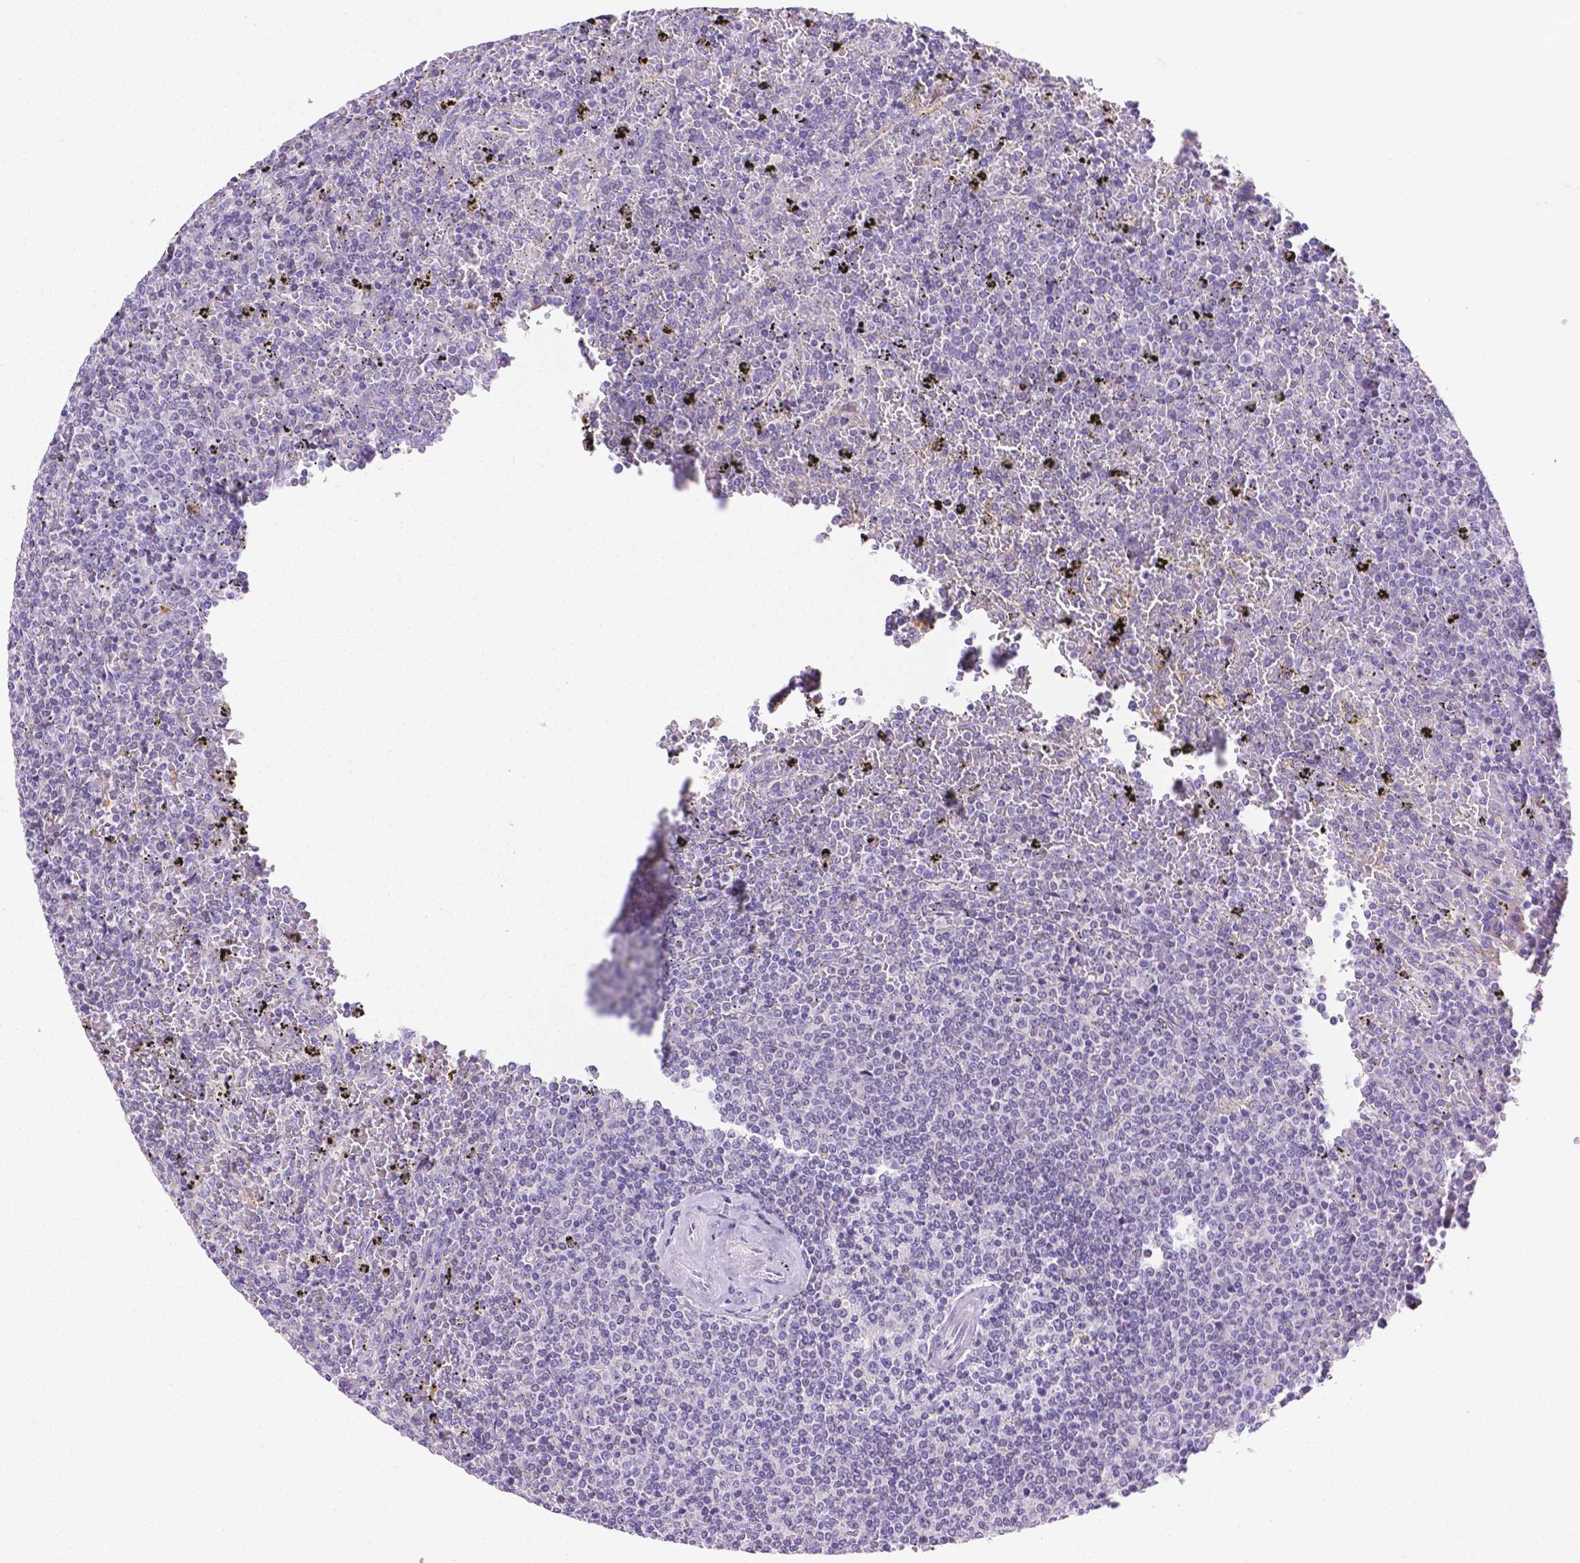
{"staining": {"intensity": "negative", "quantity": "none", "location": "none"}, "tissue": "lymphoma", "cell_type": "Tumor cells", "image_type": "cancer", "snomed": [{"axis": "morphology", "description": "Malignant lymphoma, non-Hodgkin's type, Low grade"}, {"axis": "topography", "description": "Spleen"}], "caption": "Tumor cells show no significant protein positivity in lymphoma.", "gene": "NXPH2", "patient": {"sex": "female", "age": 77}}